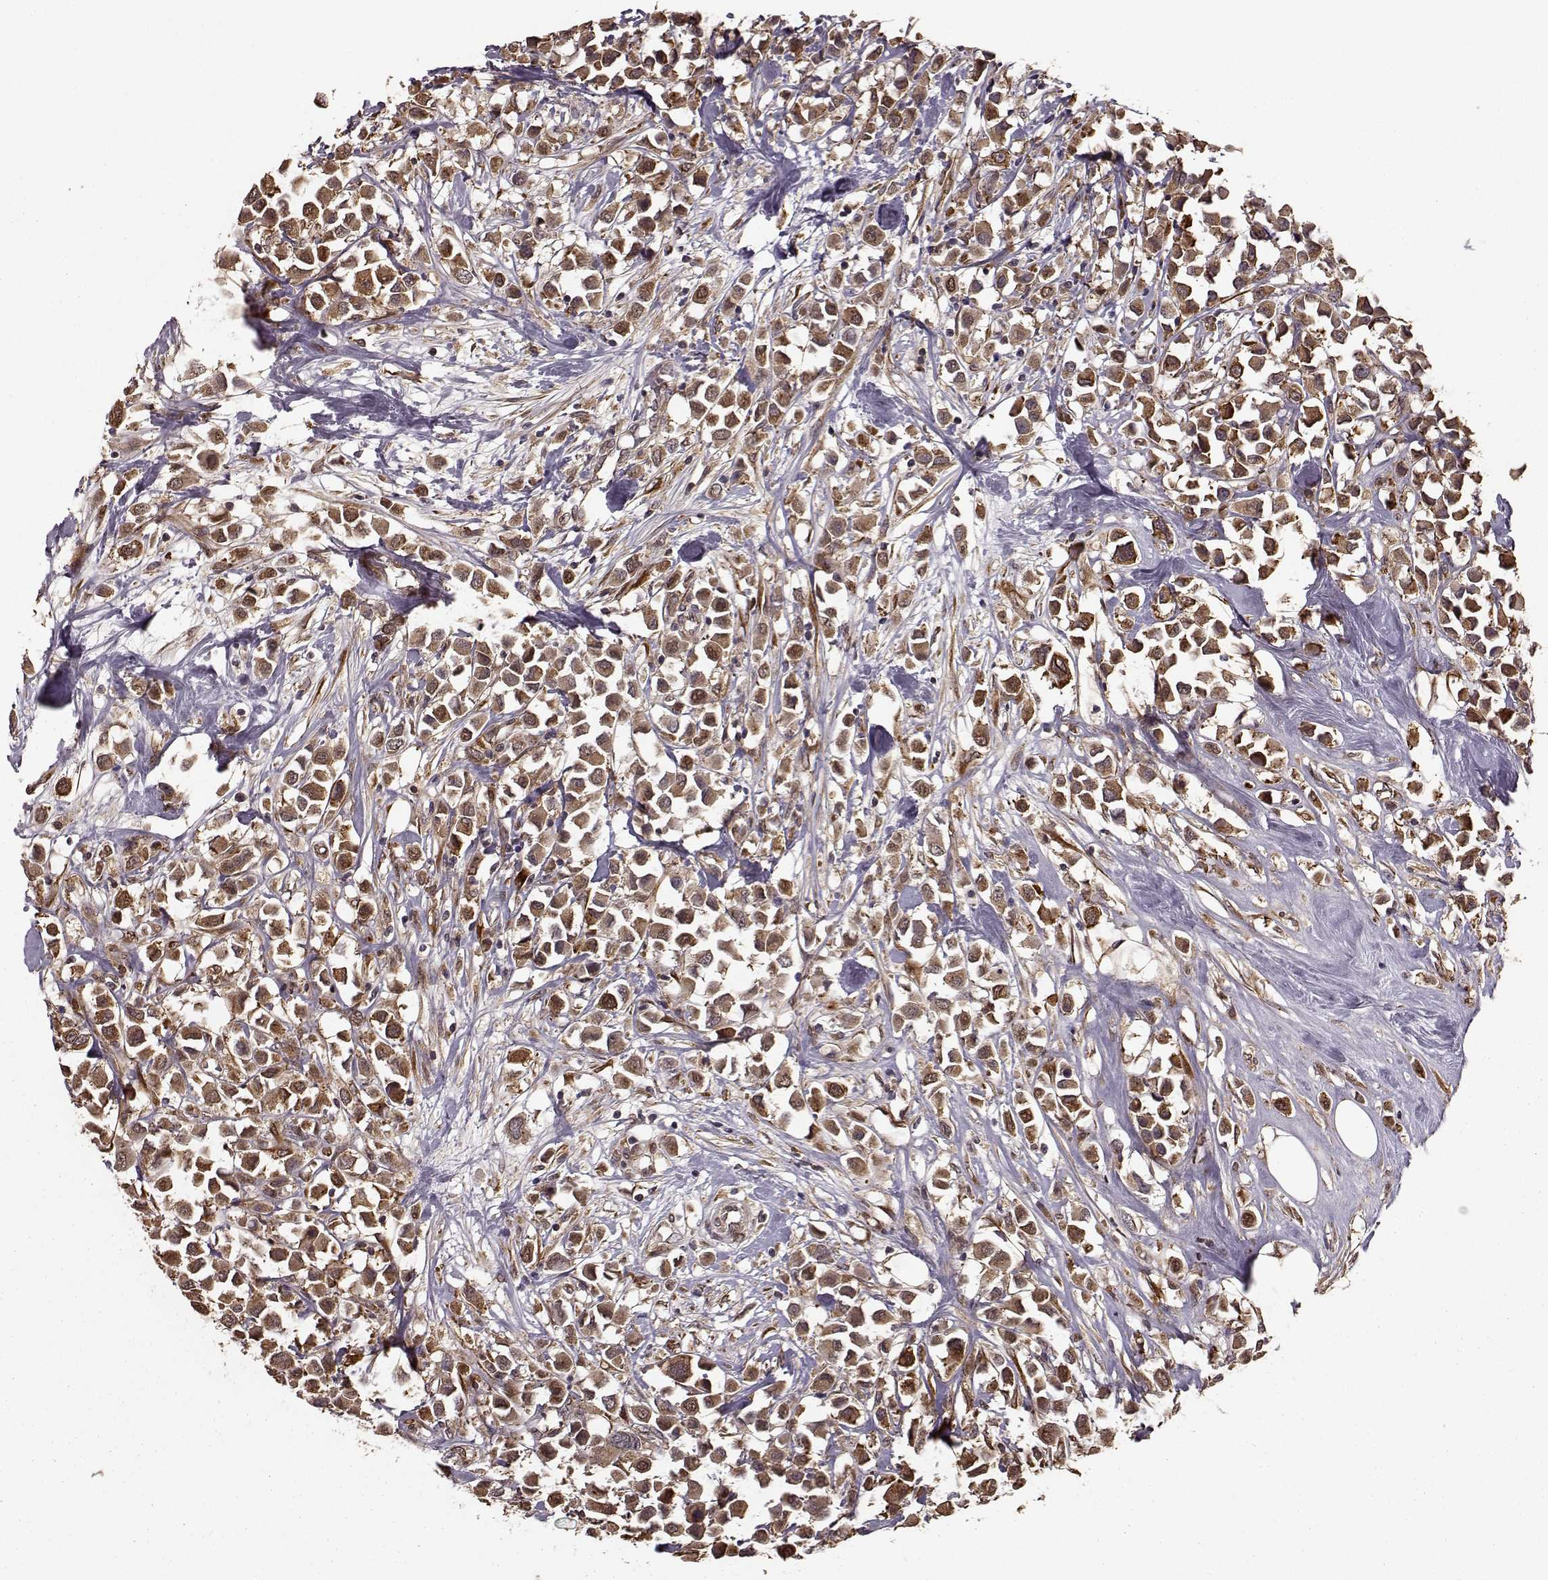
{"staining": {"intensity": "moderate", "quantity": ">75%", "location": "cytoplasmic/membranous"}, "tissue": "breast cancer", "cell_type": "Tumor cells", "image_type": "cancer", "snomed": [{"axis": "morphology", "description": "Duct carcinoma"}, {"axis": "topography", "description": "Breast"}], "caption": "Protein staining of breast cancer (infiltrating ductal carcinoma) tissue shows moderate cytoplasmic/membranous expression in approximately >75% of tumor cells.", "gene": "YIPF5", "patient": {"sex": "female", "age": 61}}